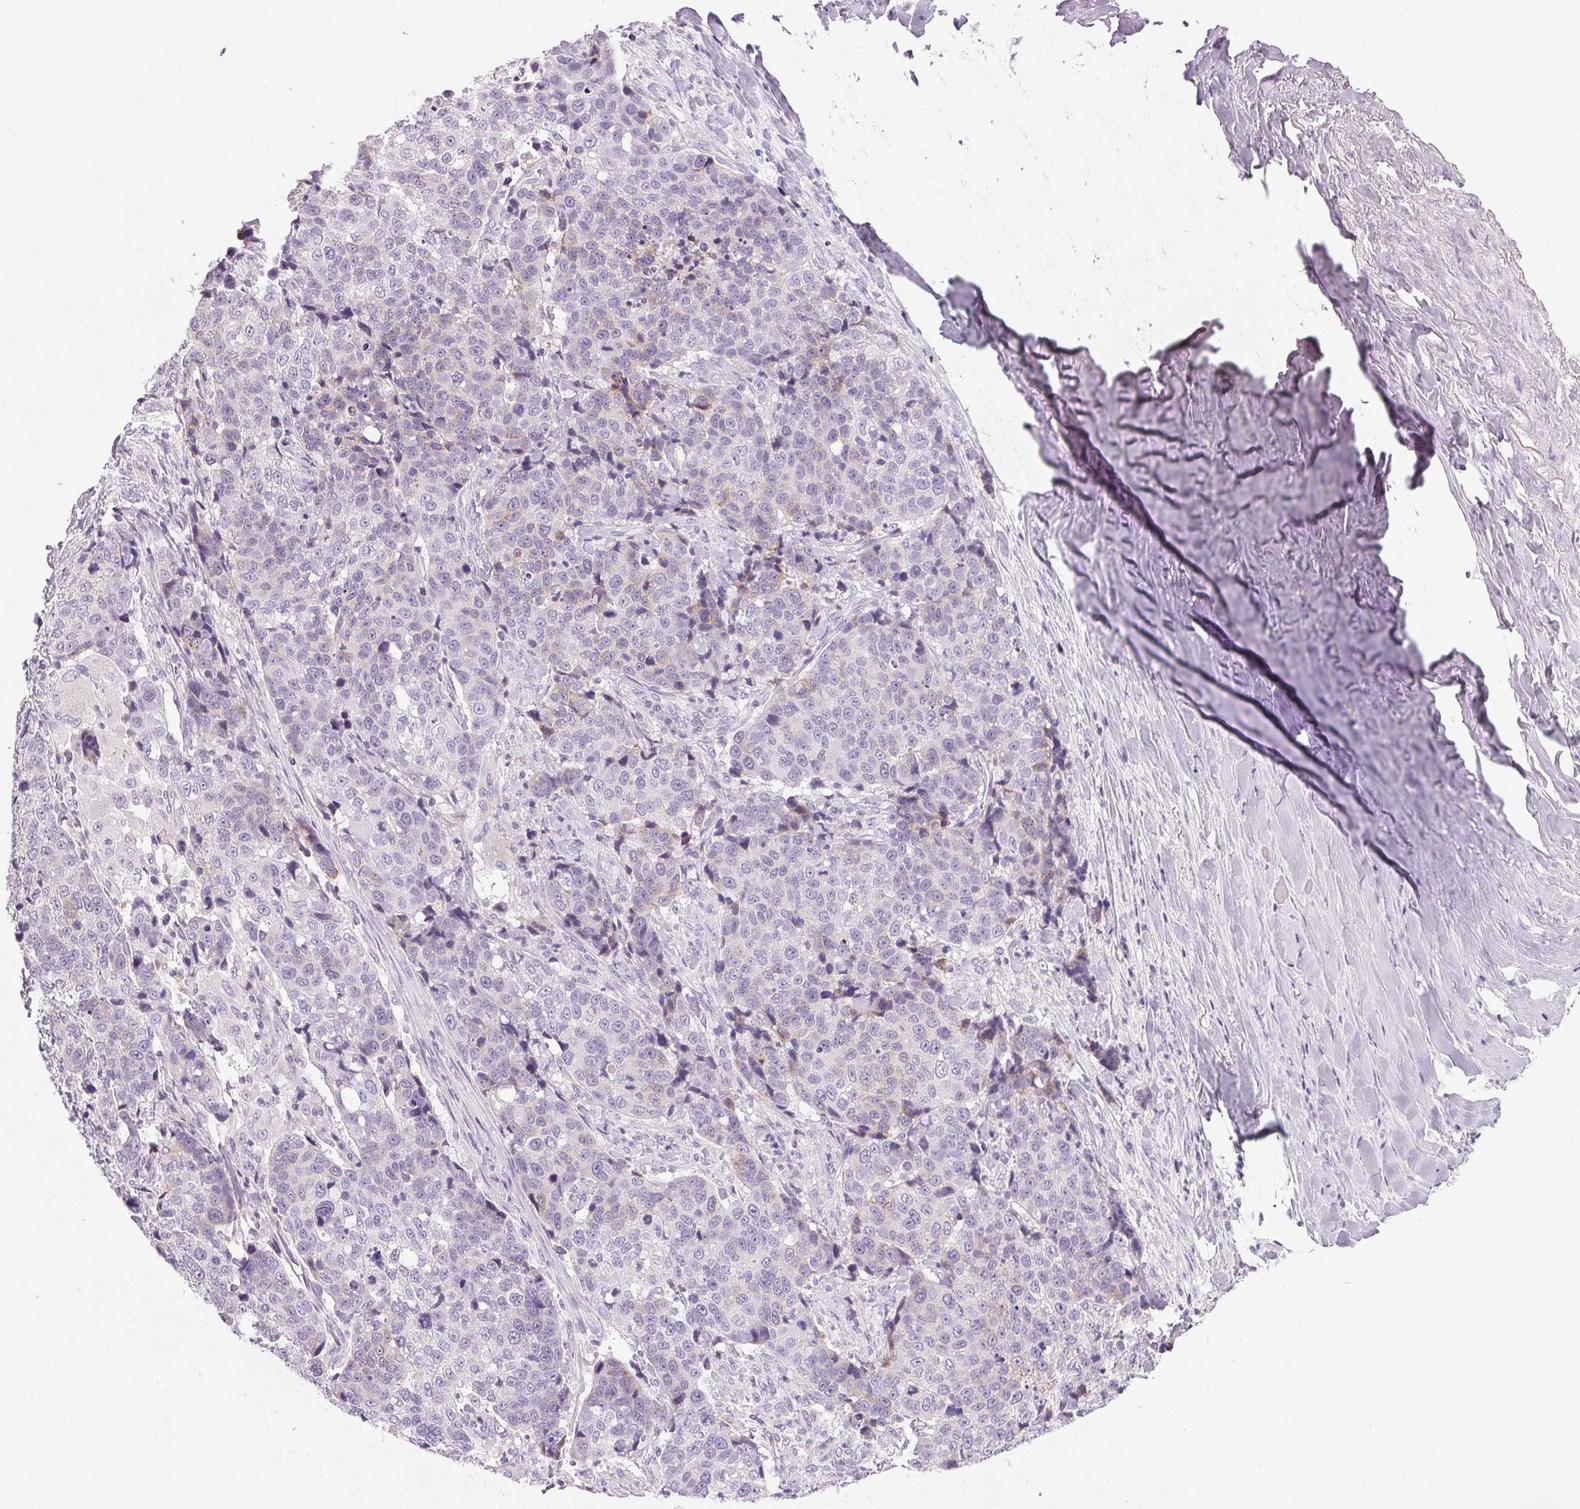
{"staining": {"intensity": "negative", "quantity": "none", "location": "none"}, "tissue": "lung cancer", "cell_type": "Tumor cells", "image_type": "cancer", "snomed": [{"axis": "morphology", "description": "Squamous cell carcinoma, NOS"}, {"axis": "topography", "description": "Lymph node"}, {"axis": "topography", "description": "Lung"}], "caption": "This is a histopathology image of IHC staining of lung squamous cell carcinoma, which shows no positivity in tumor cells.", "gene": "COL7A1", "patient": {"sex": "male", "age": 61}}